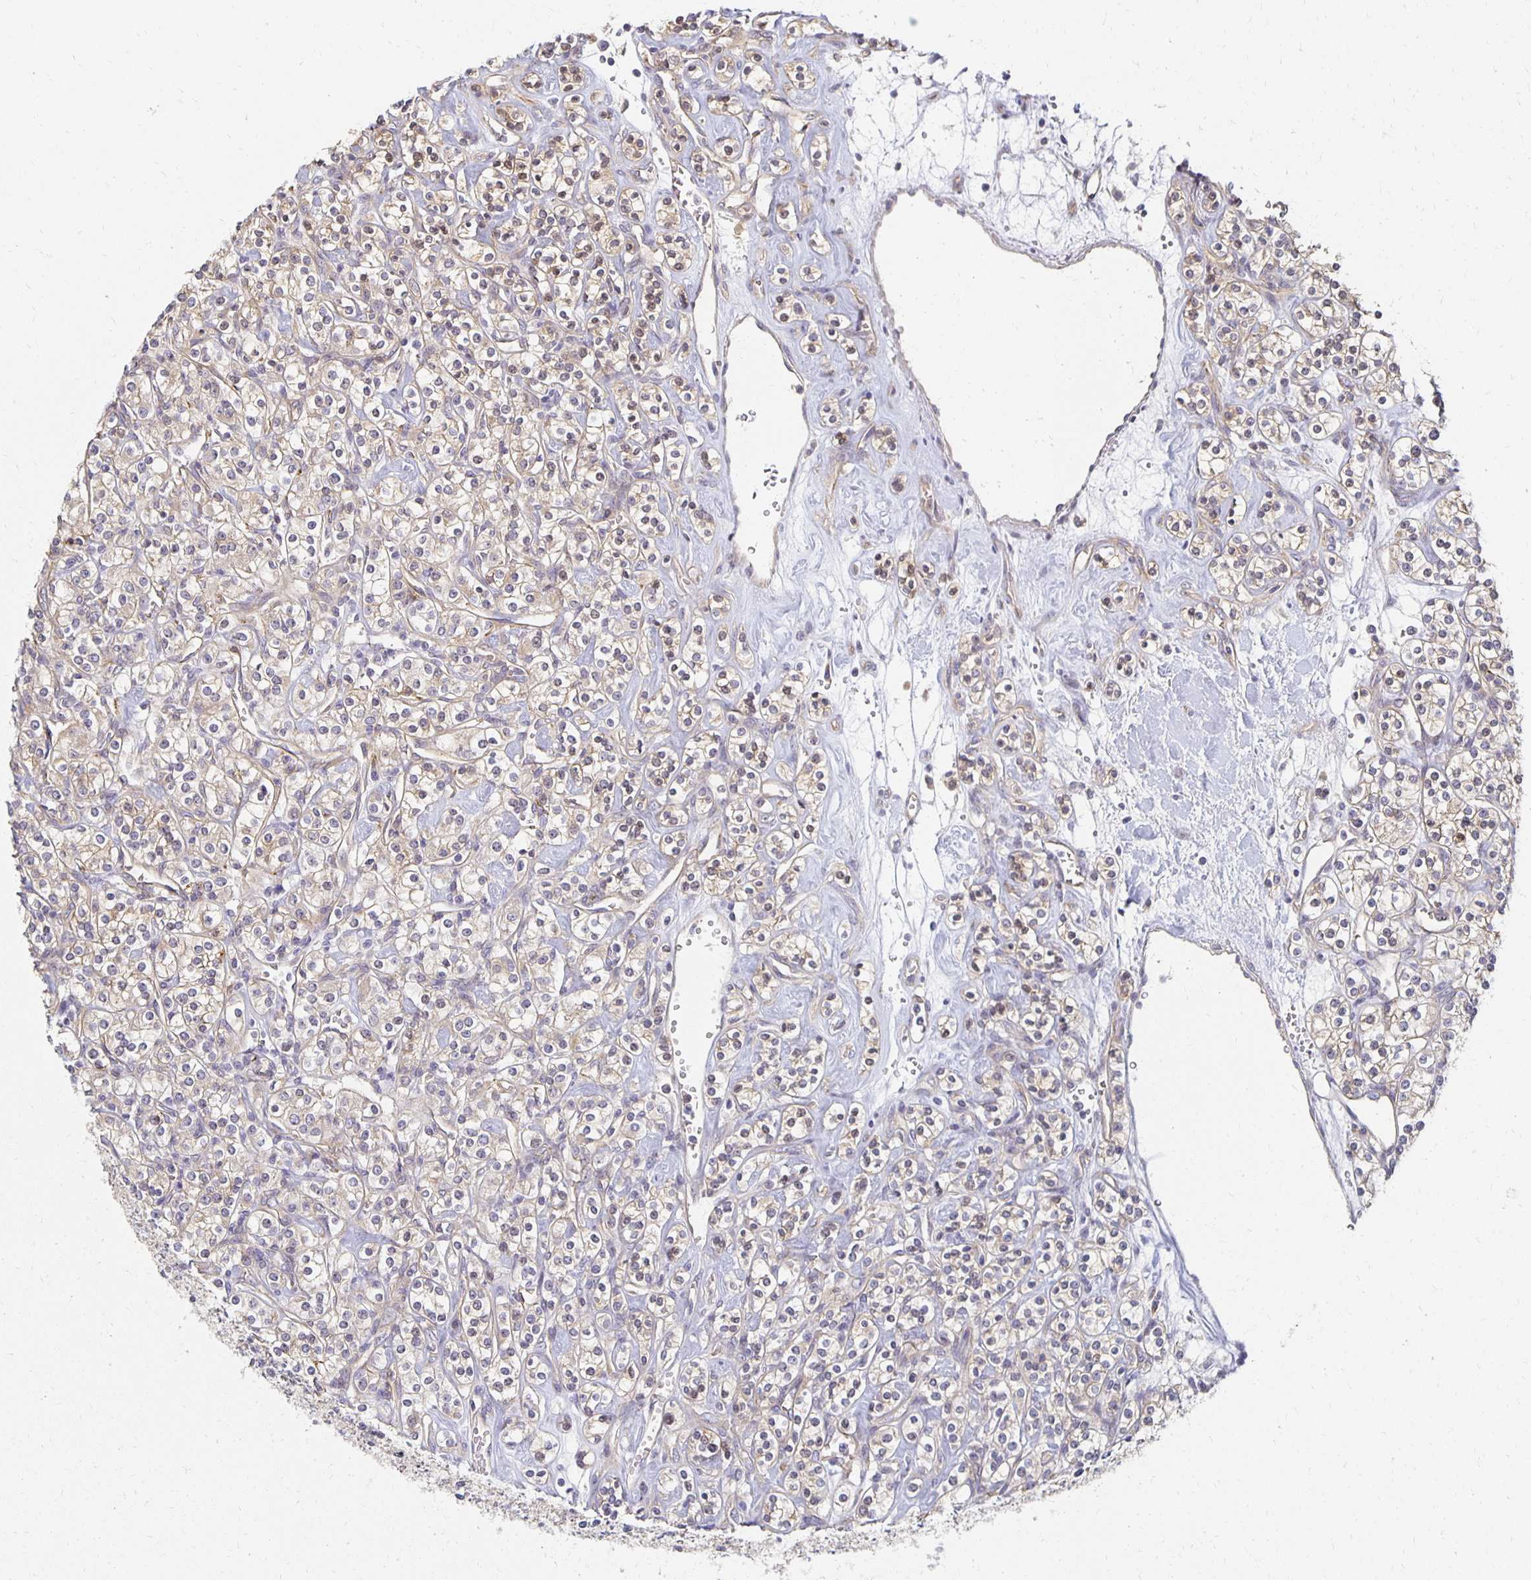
{"staining": {"intensity": "weak", "quantity": "25%-75%", "location": "cytoplasmic/membranous"}, "tissue": "renal cancer", "cell_type": "Tumor cells", "image_type": "cancer", "snomed": [{"axis": "morphology", "description": "Adenocarcinoma, NOS"}, {"axis": "topography", "description": "Kidney"}], "caption": "Brown immunohistochemical staining in renal adenocarcinoma shows weak cytoplasmic/membranous staining in approximately 25%-75% of tumor cells.", "gene": "SORL1", "patient": {"sex": "male", "age": 77}}